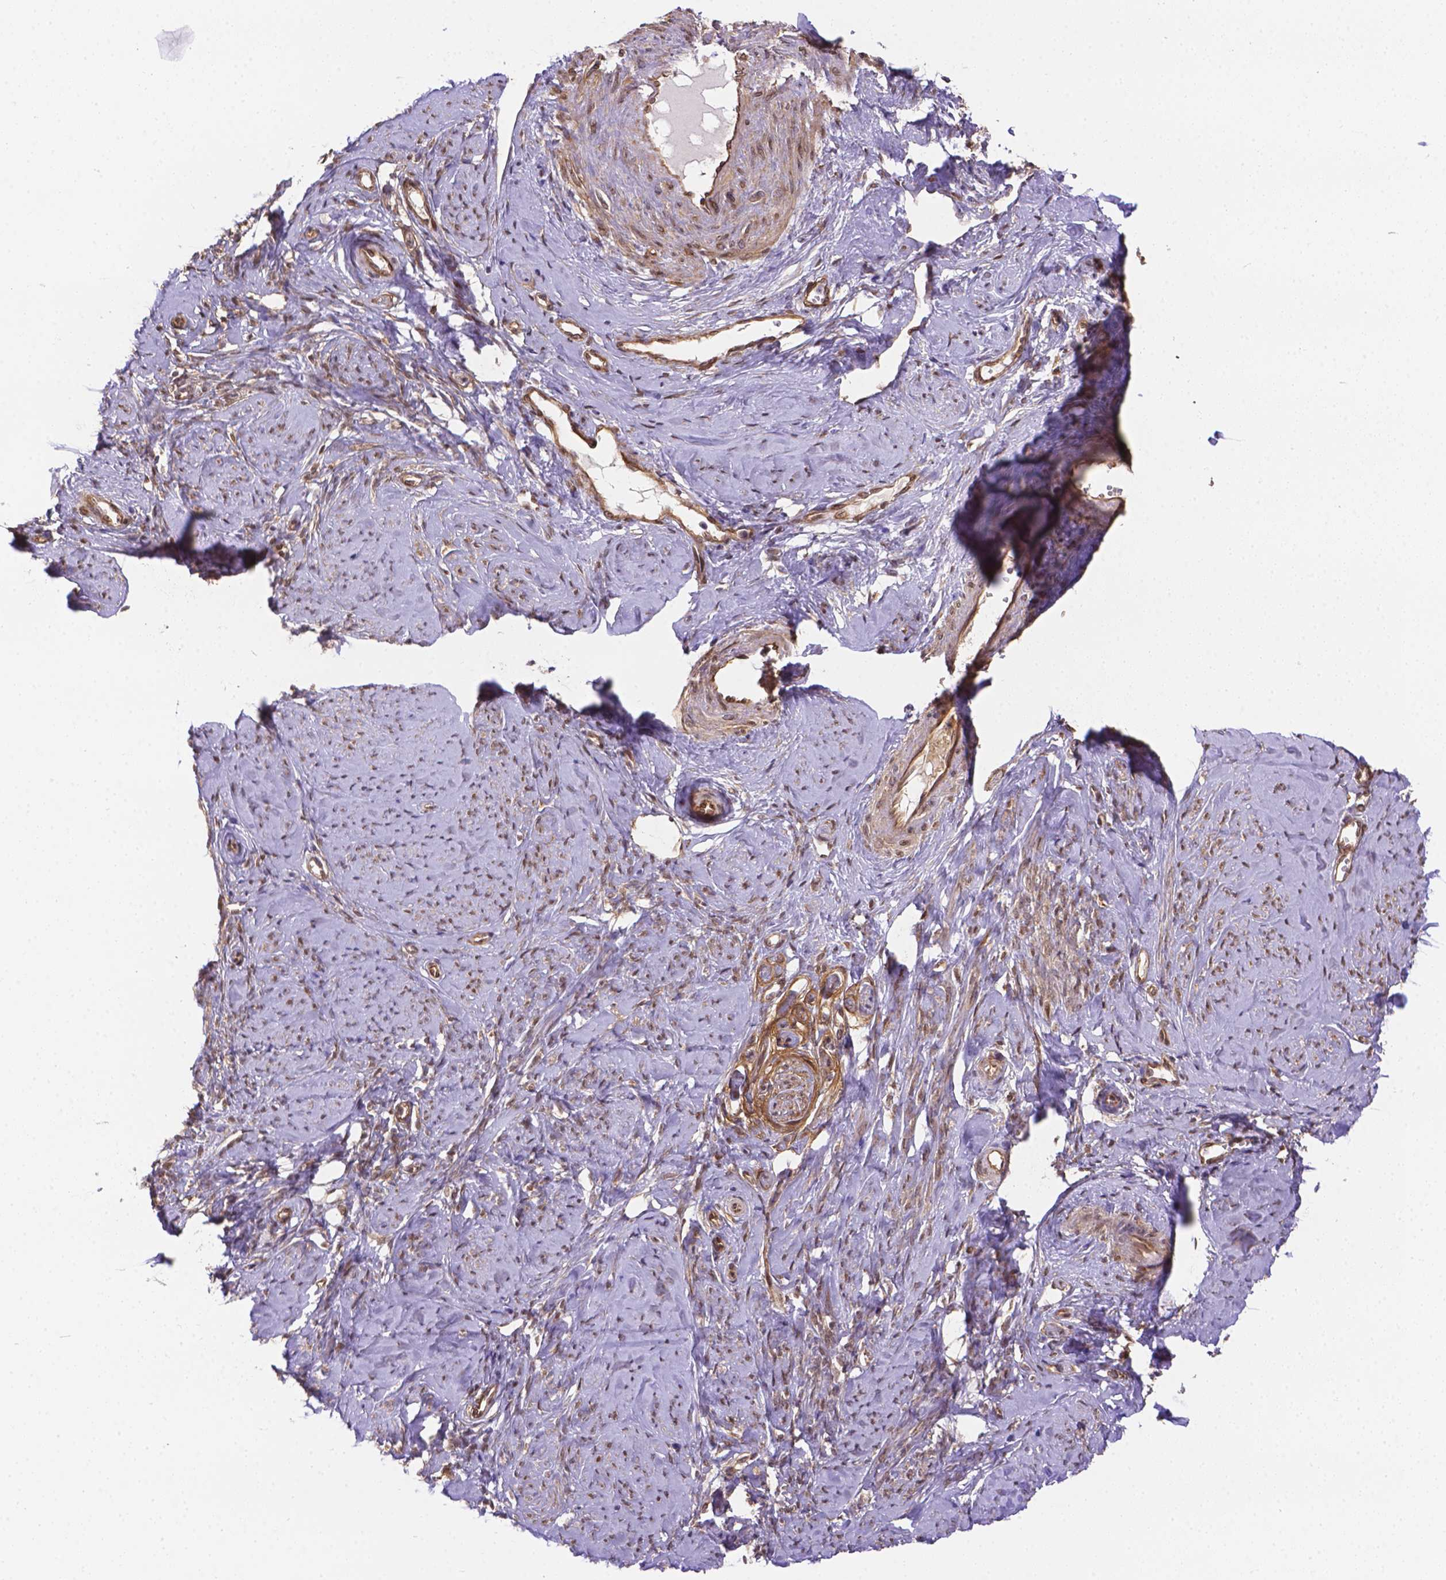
{"staining": {"intensity": "weak", "quantity": ">75%", "location": "cytoplasmic/membranous,nuclear"}, "tissue": "smooth muscle", "cell_type": "Smooth muscle cells", "image_type": "normal", "snomed": [{"axis": "morphology", "description": "Normal tissue, NOS"}, {"axis": "topography", "description": "Smooth muscle"}], "caption": "Normal smooth muscle demonstrates weak cytoplasmic/membranous,nuclear positivity in approximately >75% of smooth muscle cells, visualized by immunohistochemistry.", "gene": "YAP1", "patient": {"sex": "female", "age": 48}}